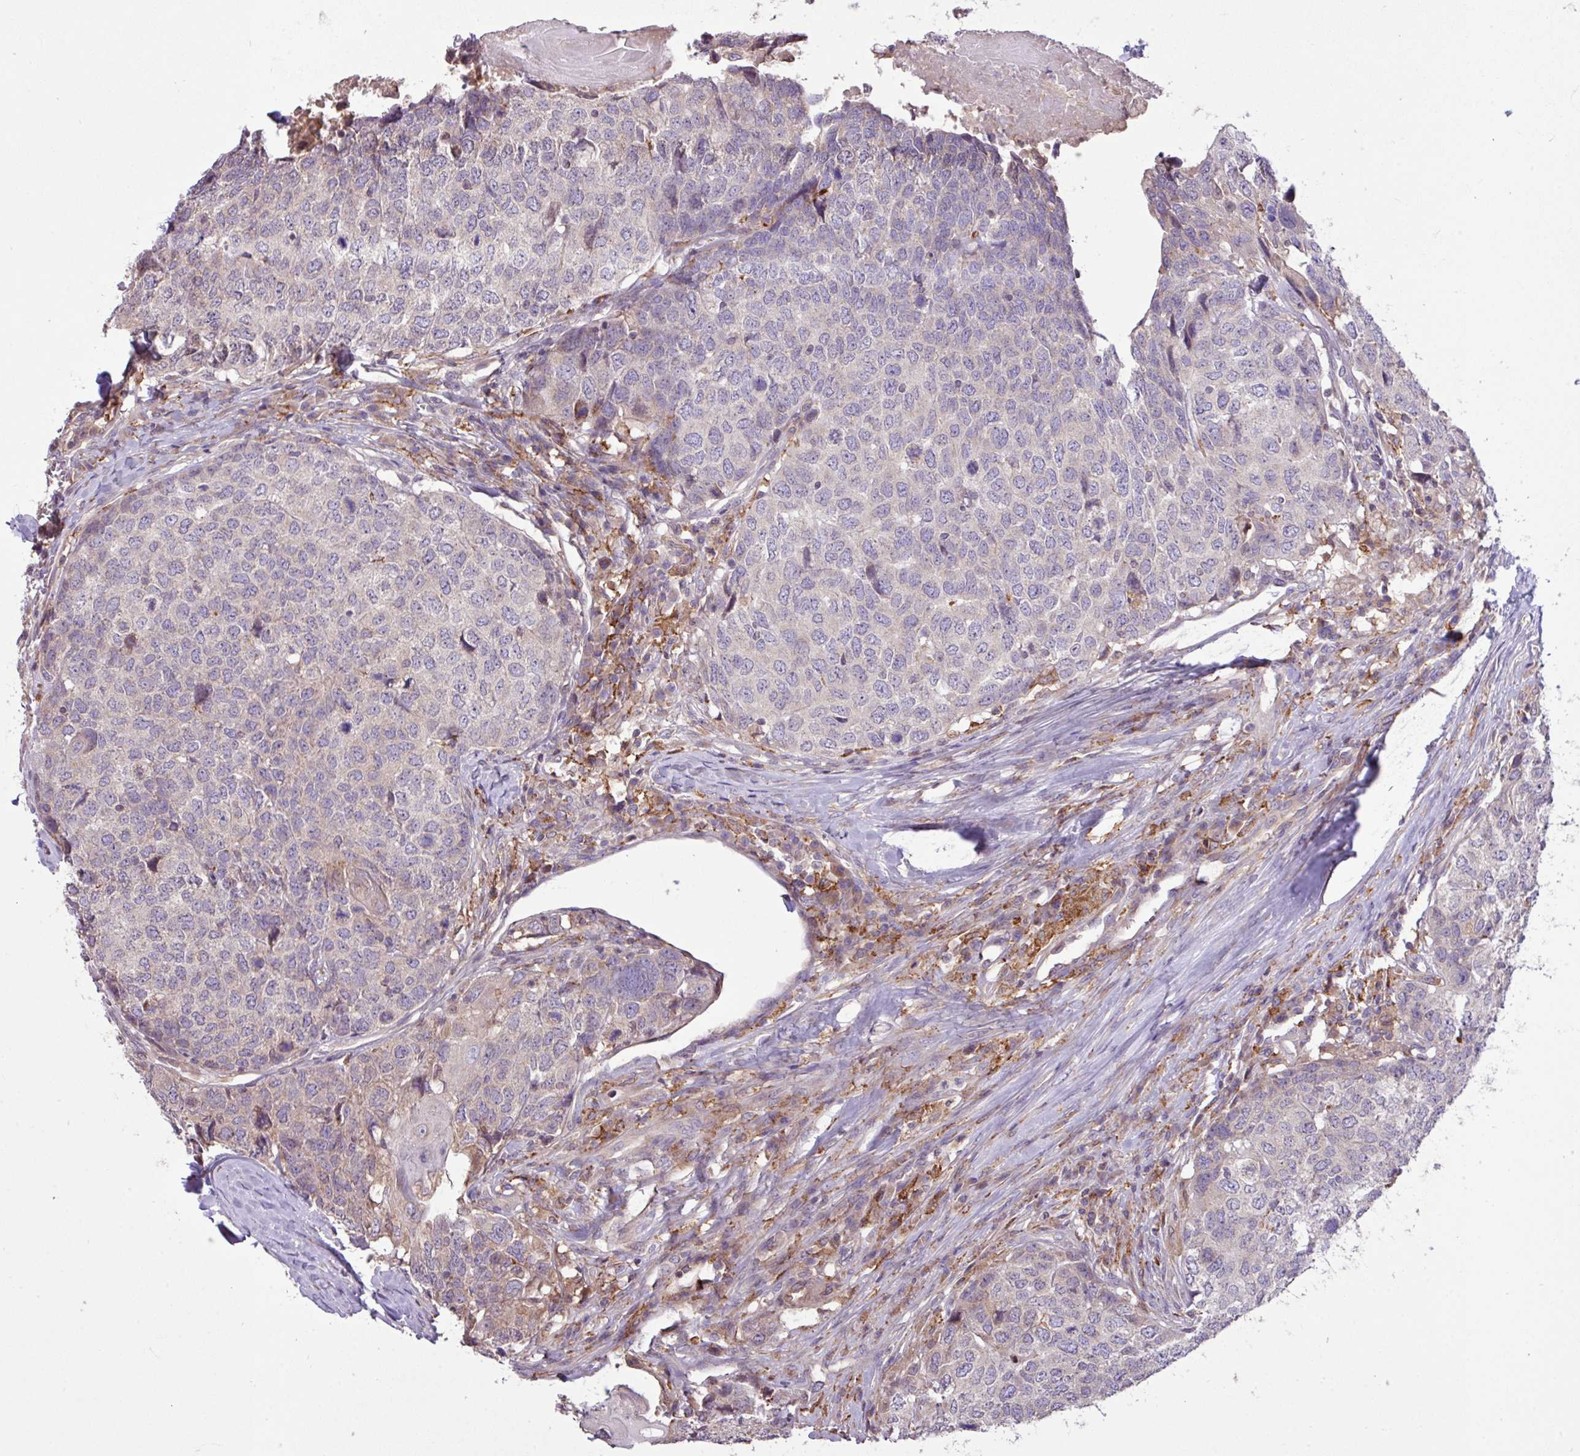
{"staining": {"intensity": "negative", "quantity": "none", "location": "none"}, "tissue": "head and neck cancer", "cell_type": "Tumor cells", "image_type": "cancer", "snomed": [{"axis": "morphology", "description": "Squamous cell carcinoma, NOS"}, {"axis": "topography", "description": "Head-Neck"}], "caption": "This is an immunohistochemistry (IHC) histopathology image of head and neck squamous cell carcinoma. There is no staining in tumor cells.", "gene": "ARHGEF25", "patient": {"sex": "male", "age": 66}}